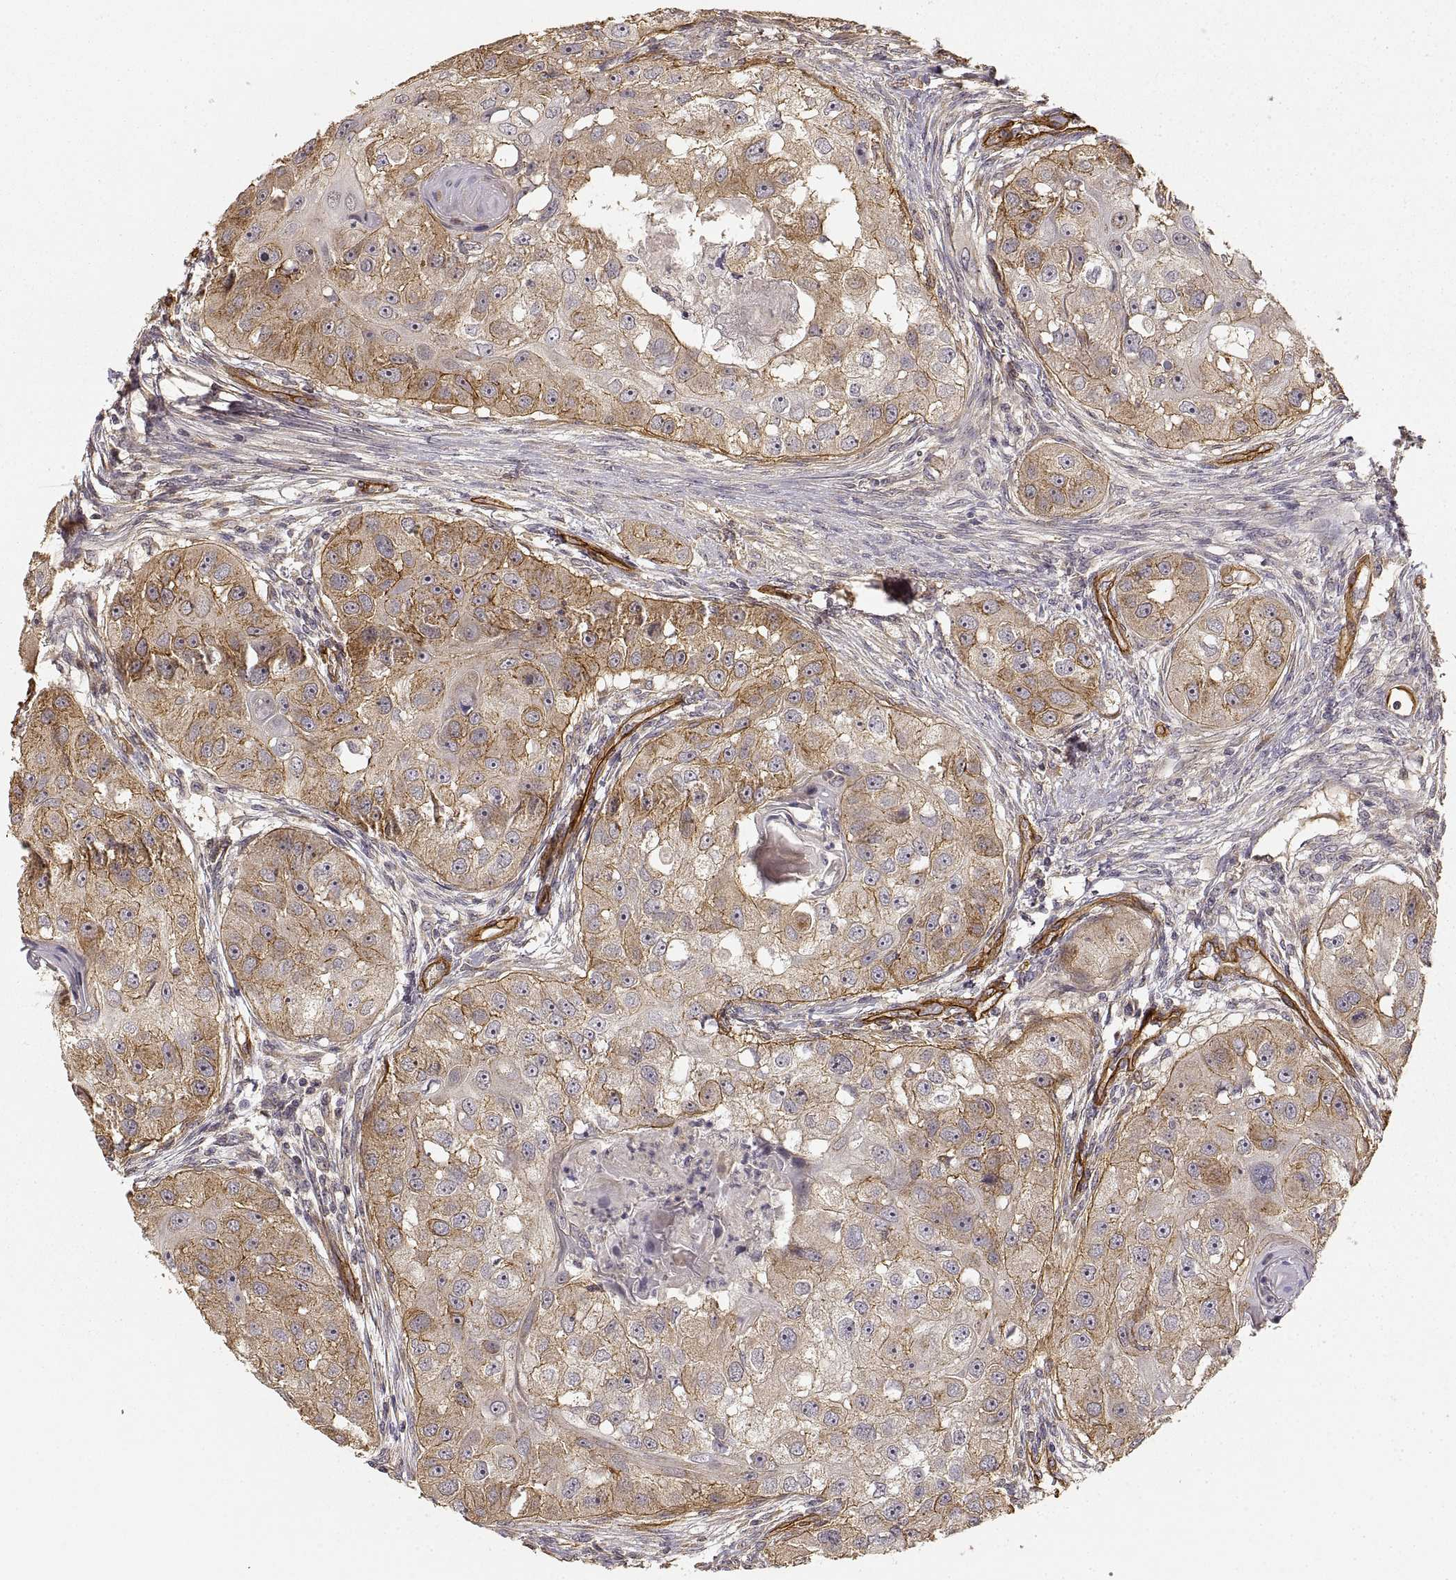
{"staining": {"intensity": "moderate", "quantity": ">75%", "location": "cytoplasmic/membranous"}, "tissue": "head and neck cancer", "cell_type": "Tumor cells", "image_type": "cancer", "snomed": [{"axis": "morphology", "description": "Squamous cell carcinoma, NOS"}, {"axis": "topography", "description": "Head-Neck"}], "caption": "This micrograph exhibits immunohistochemistry staining of head and neck cancer, with medium moderate cytoplasmic/membranous positivity in approximately >75% of tumor cells.", "gene": "LAMA4", "patient": {"sex": "male", "age": 51}}